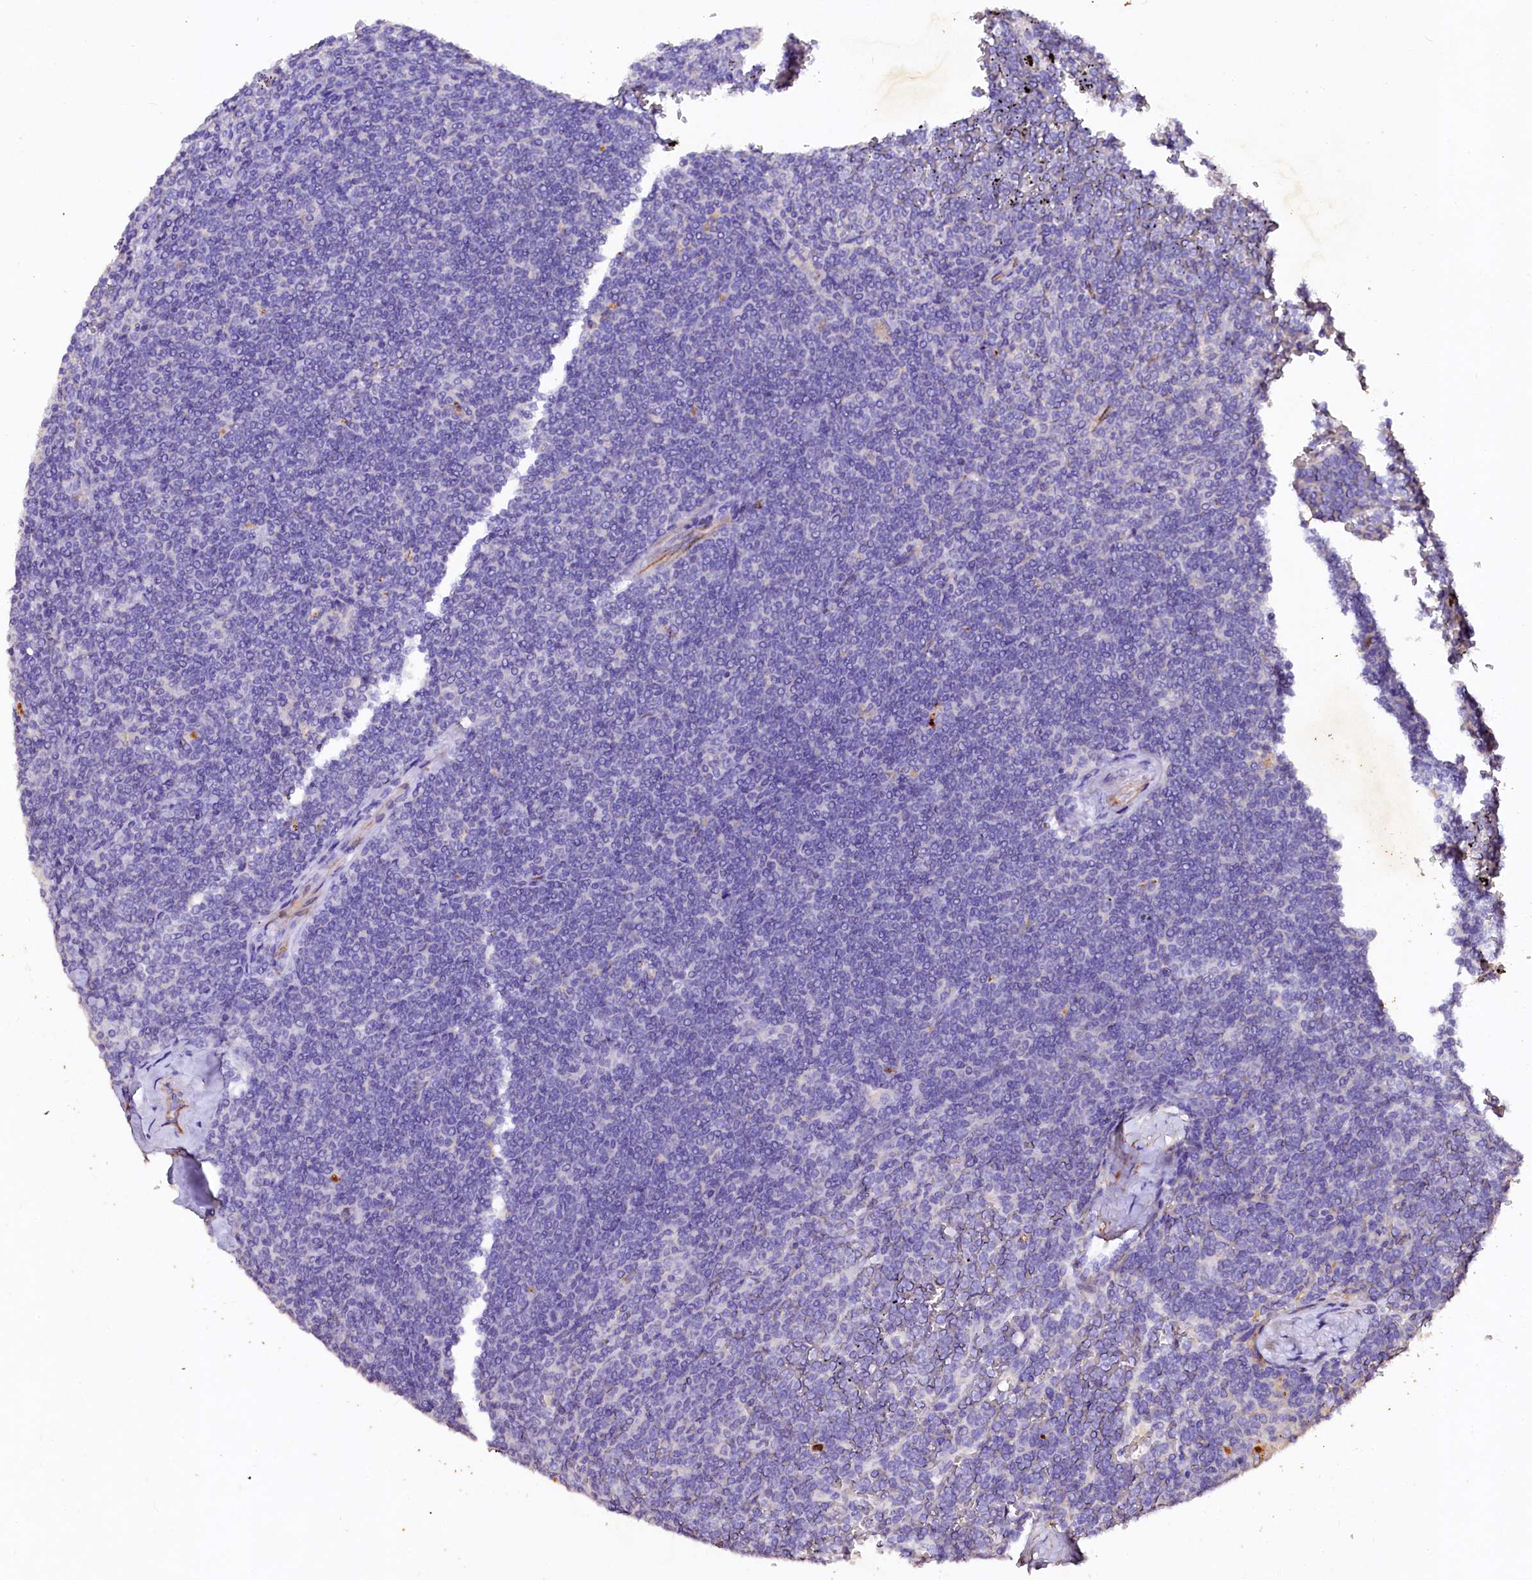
{"staining": {"intensity": "negative", "quantity": "none", "location": "none"}, "tissue": "lymphoma", "cell_type": "Tumor cells", "image_type": "cancer", "snomed": [{"axis": "morphology", "description": "Malignant lymphoma, non-Hodgkin's type, Low grade"}, {"axis": "topography", "description": "Spleen"}], "caption": "Tumor cells show no significant protein positivity in lymphoma.", "gene": "VPS36", "patient": {"sex": "female", "age": 19}}